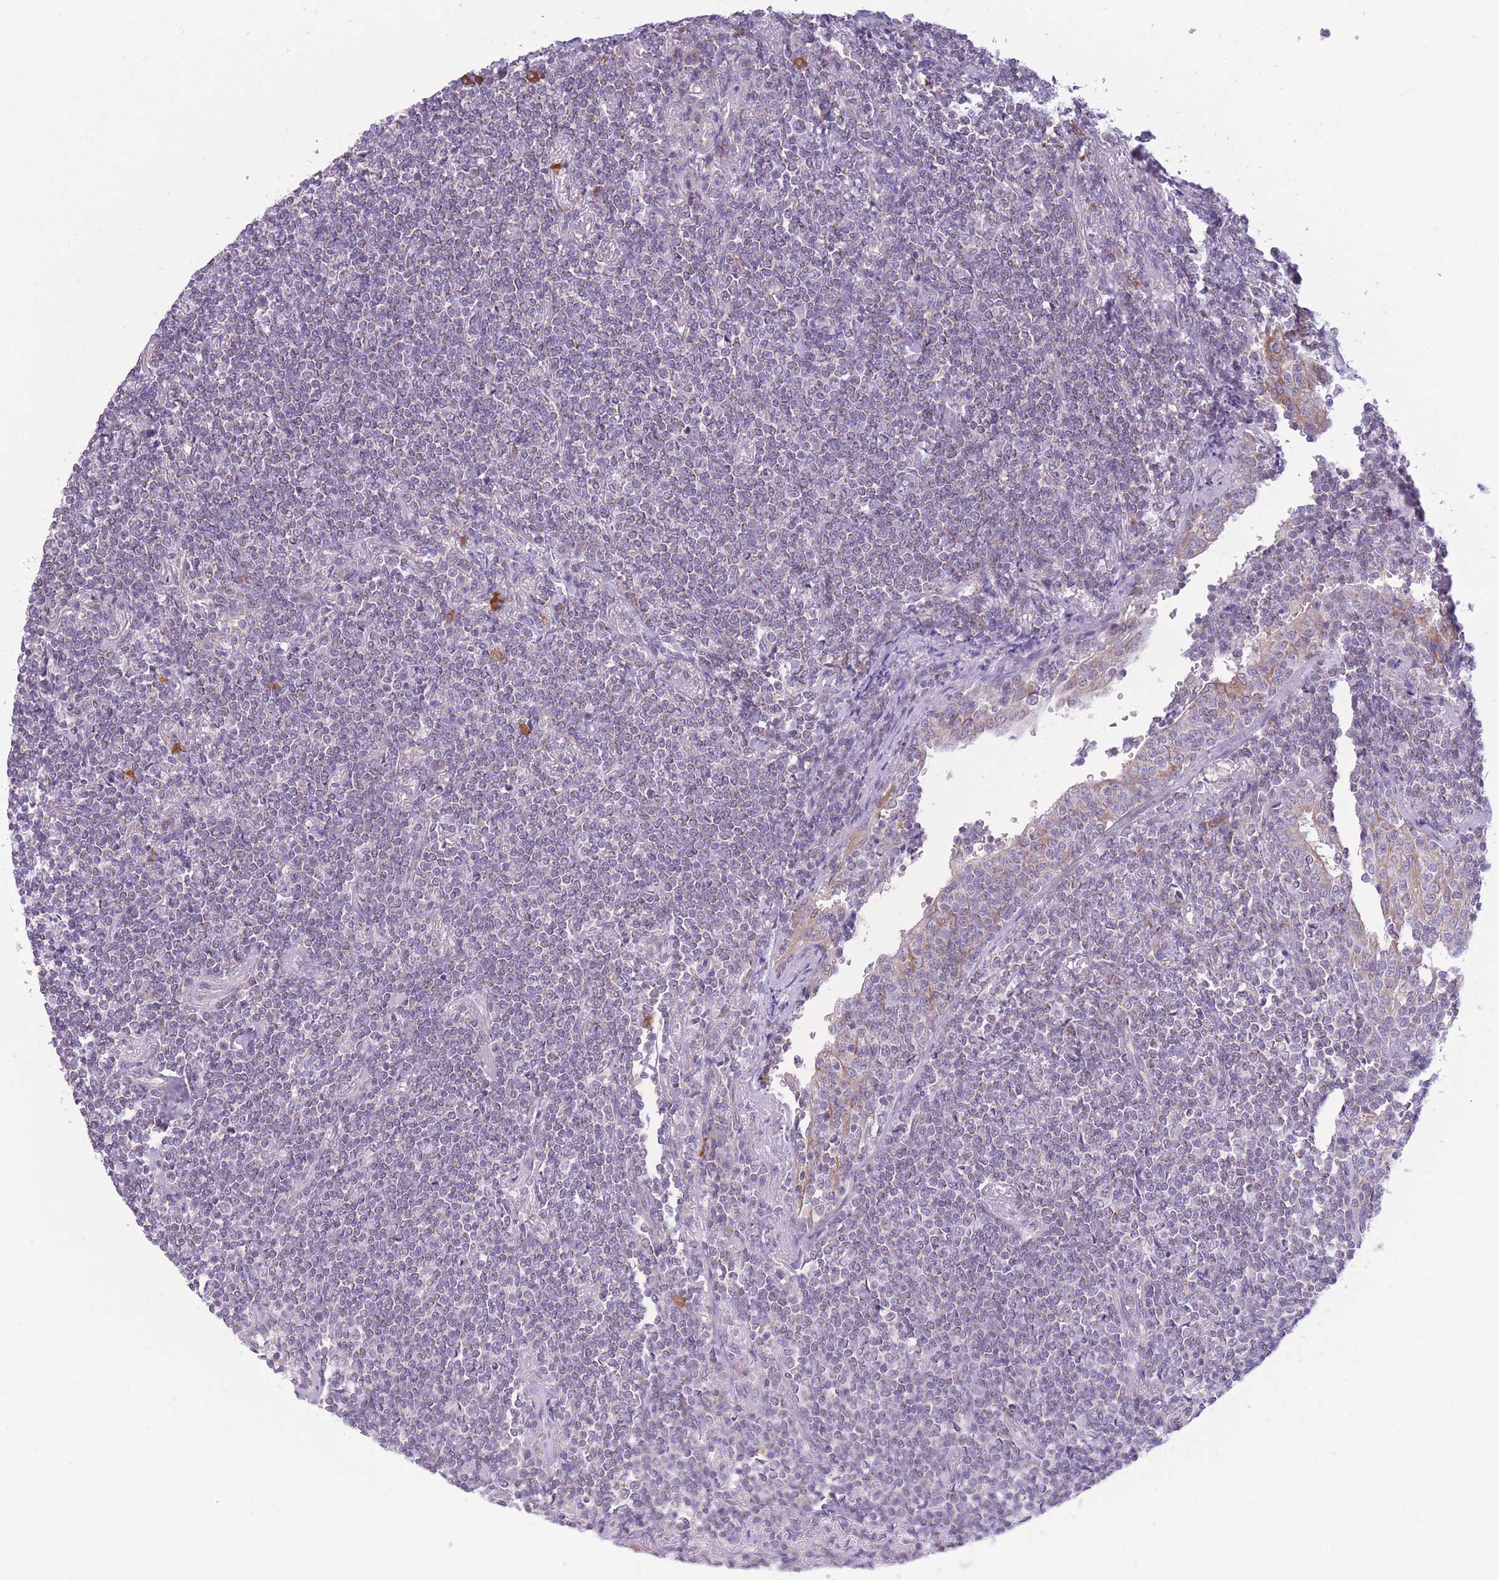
{"staining": {"intensity": "negative", "quantity": "none", "location": "none"}, "tissue": "lymphoma", "cell_type": "Tumor cells", "image_type": "cancer", "snomed": [{"axis": "morphology", "description": "Malignant lymphoma, non-Hodgkin's type, Low grade"}, {"axis": "topography", "description": "Lung"}], "caption": "This is an immunohistochemistry (IHC) histopathology image of human malignant lymphoma, non-Hodgkin's type (low-grade). There is no expression in tumor cells.", "gene": "PDHA1", "patient": {"sex": "female", "age": 71}}